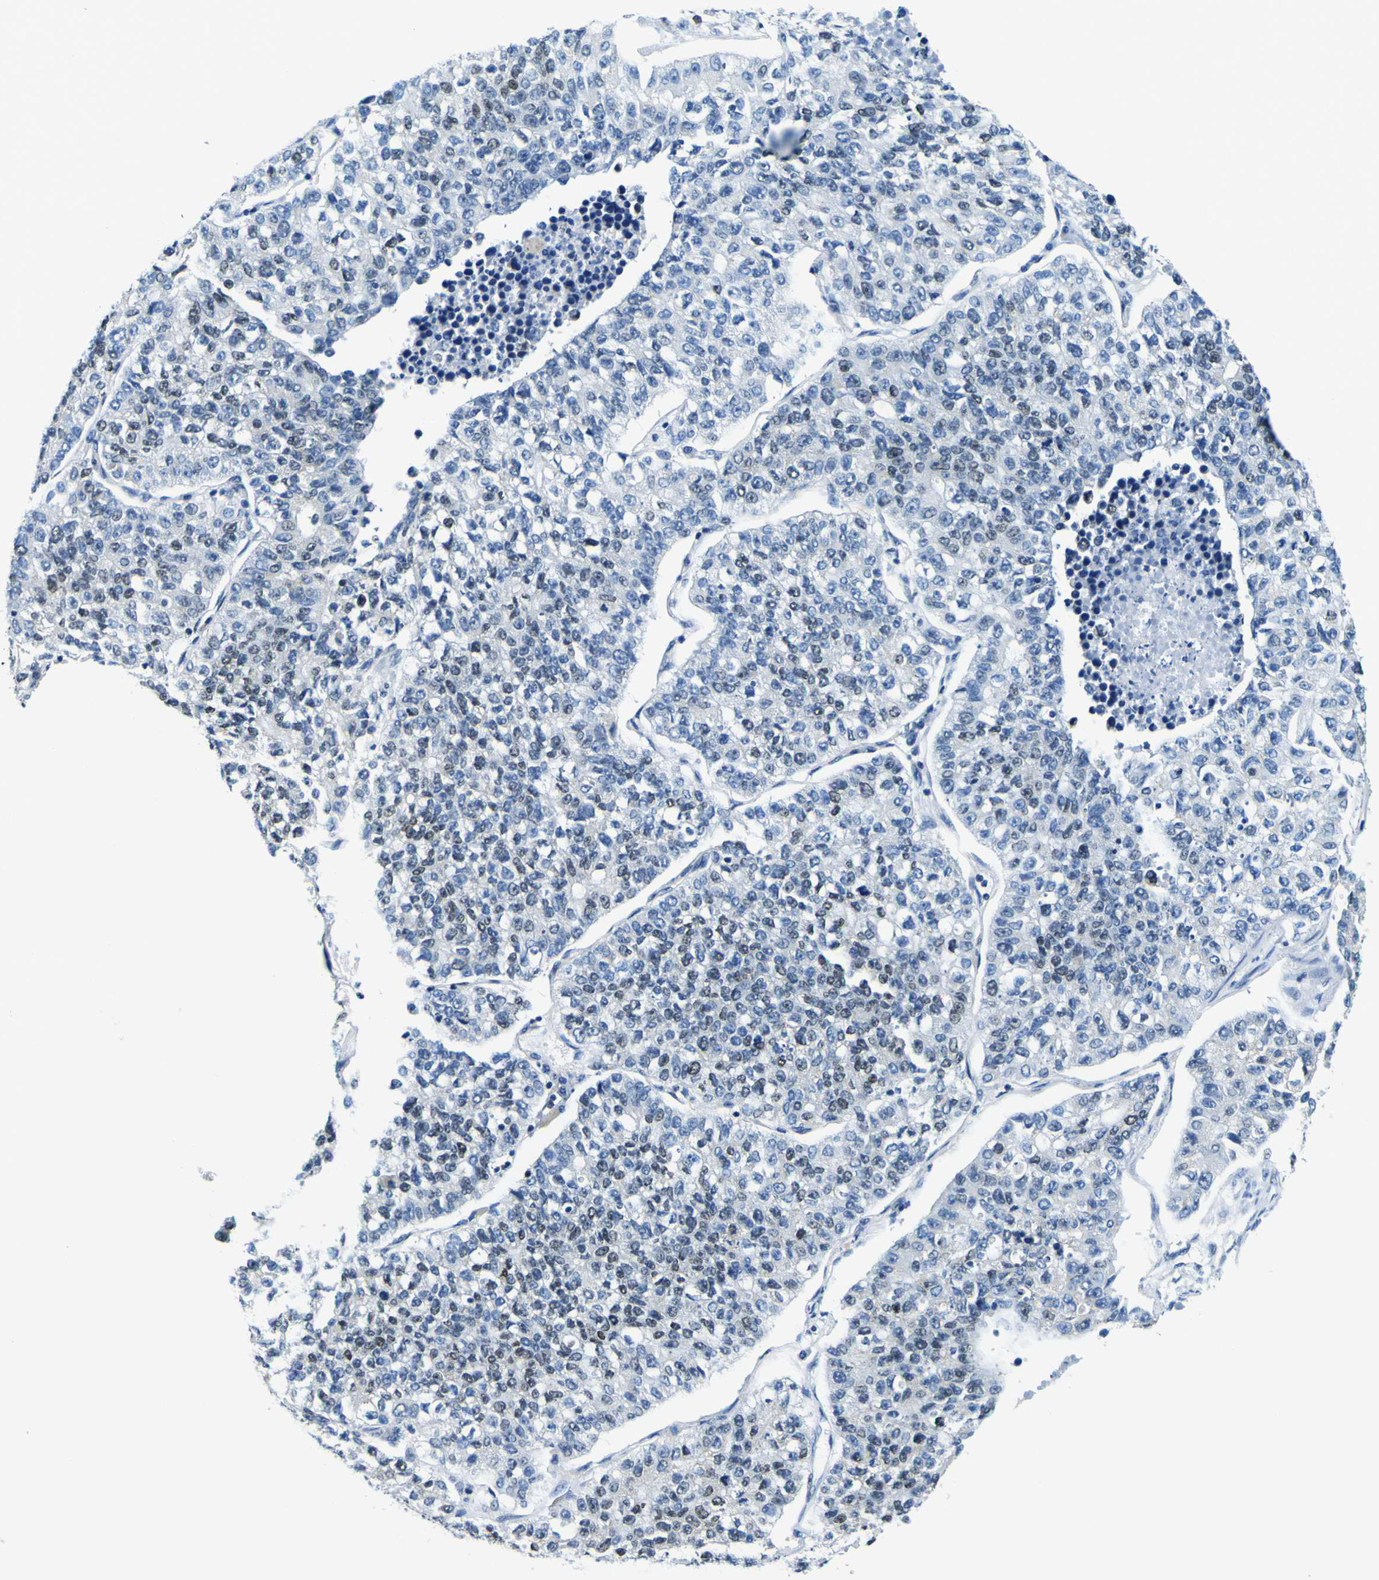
{"staining": {"intensity": "weak", "quantity": "<25%", "location": "nuclear"}, "tissue": "lung cancer", "cell_type": "Tumor cells", "image_type": "cancer", "snomed": [{"axis": "morphology", "description": "Adenocarcinoma, NOS"}, {"axis": "topography", "description": "Lung"}], "caption": "This histopathology image is of lung cancer stained with IHC to label a protein in brown with the nuclei are counter-stained blue. There is no staining in tumor cells.", "gene": "SP1", "patient": {"sex": "male", "age": 49}}